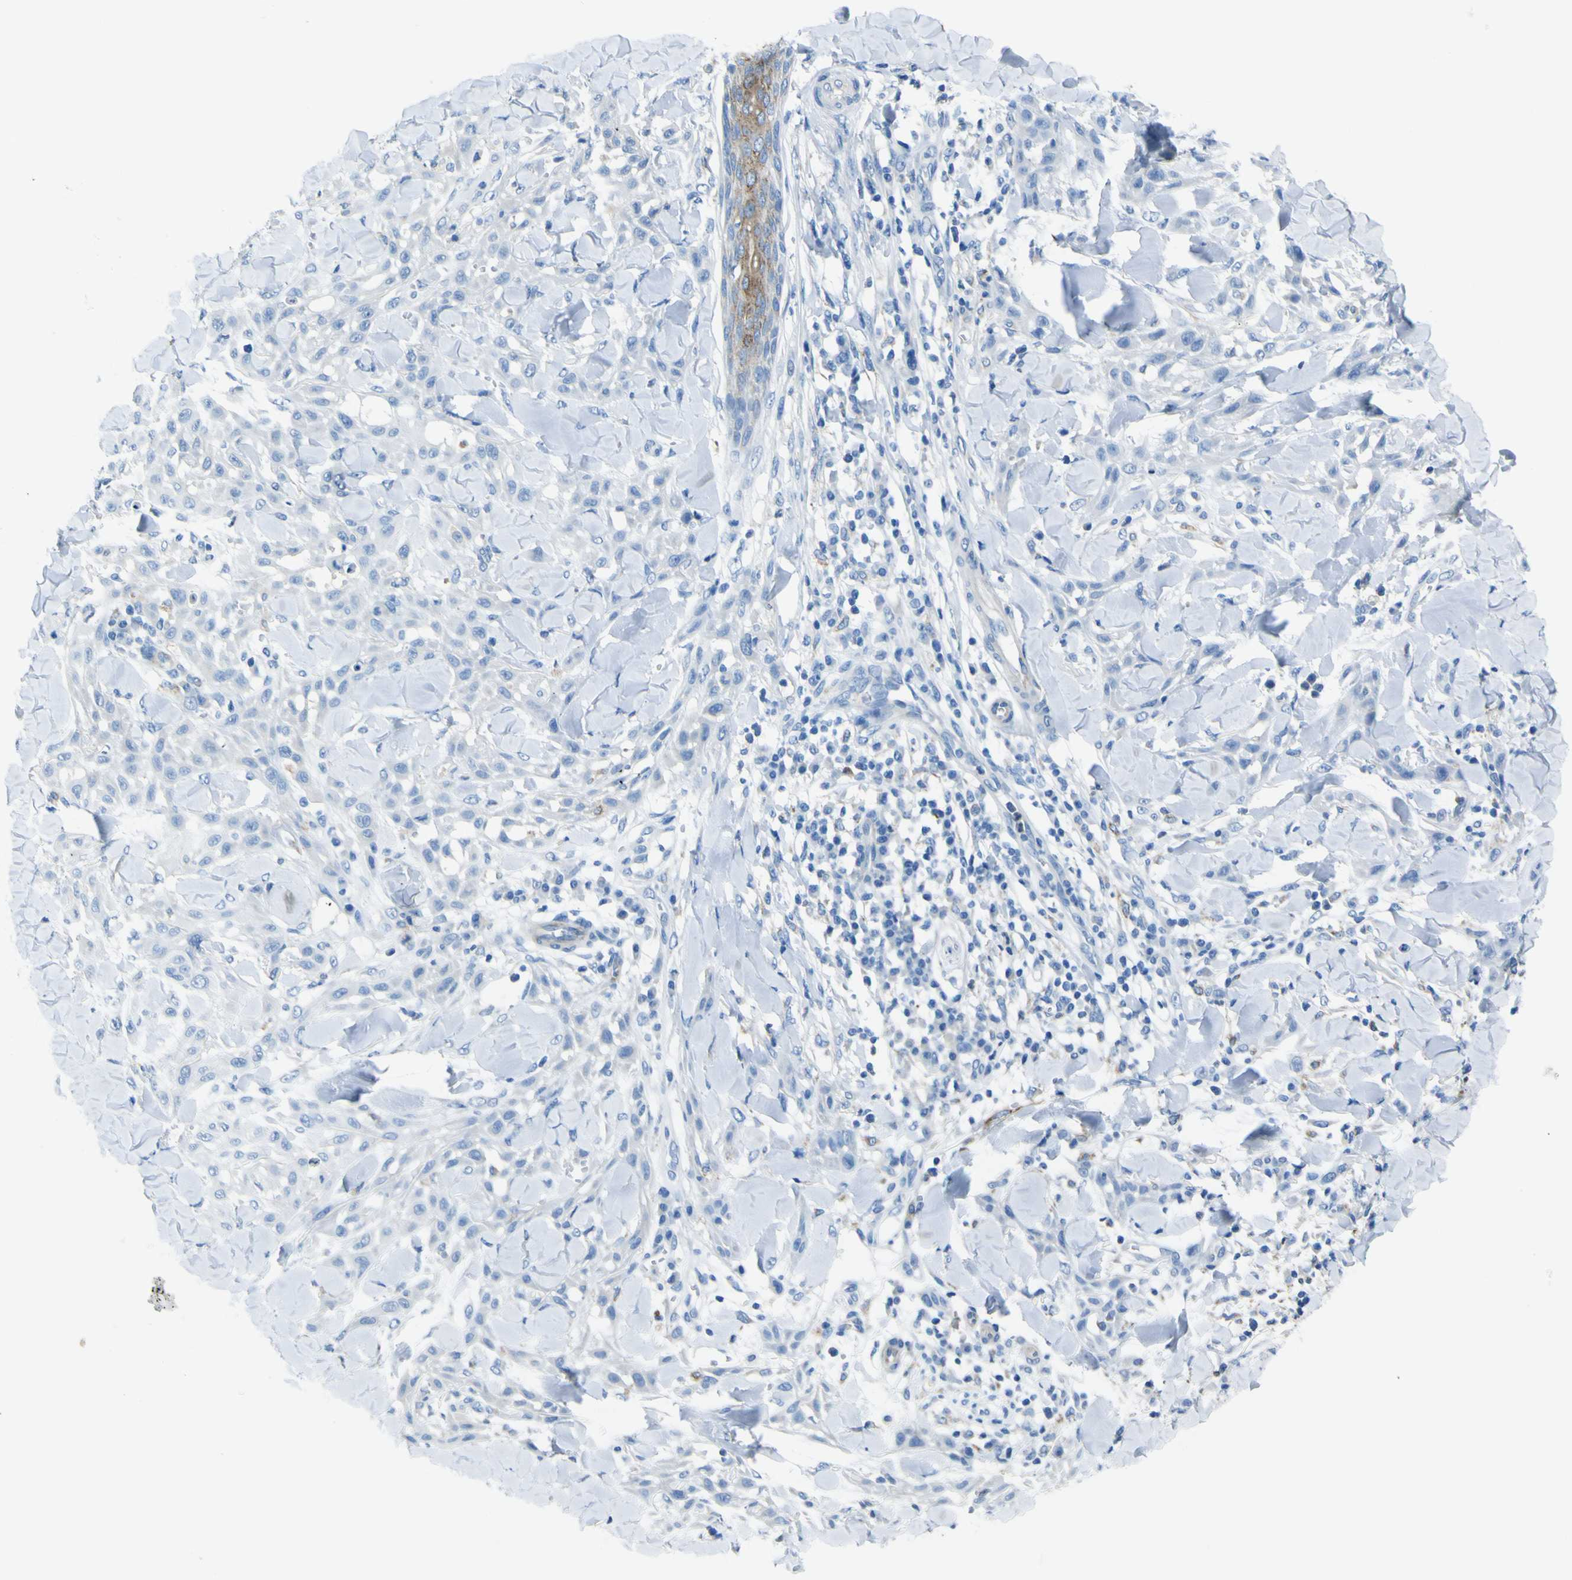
{"staining": {"intensity": "negative", "quantity": "none", "location": "none"}, "tissue": "skin cancer", "cell_type": "Tumor cells", "image_type": "cancer", "snomed": [{"axis": "morphology", "description": "Squamous cell carcinoma, NOS"}, {"axis": "topography", "description": "Skin"}], "caption": "Immunohistochemistry photomicrograph of skin cancer stained for a protein (brown), which shows no staining in tumor cells.", "gene": "ACSL1", "patient": {"sex": "male", "age": 24}}